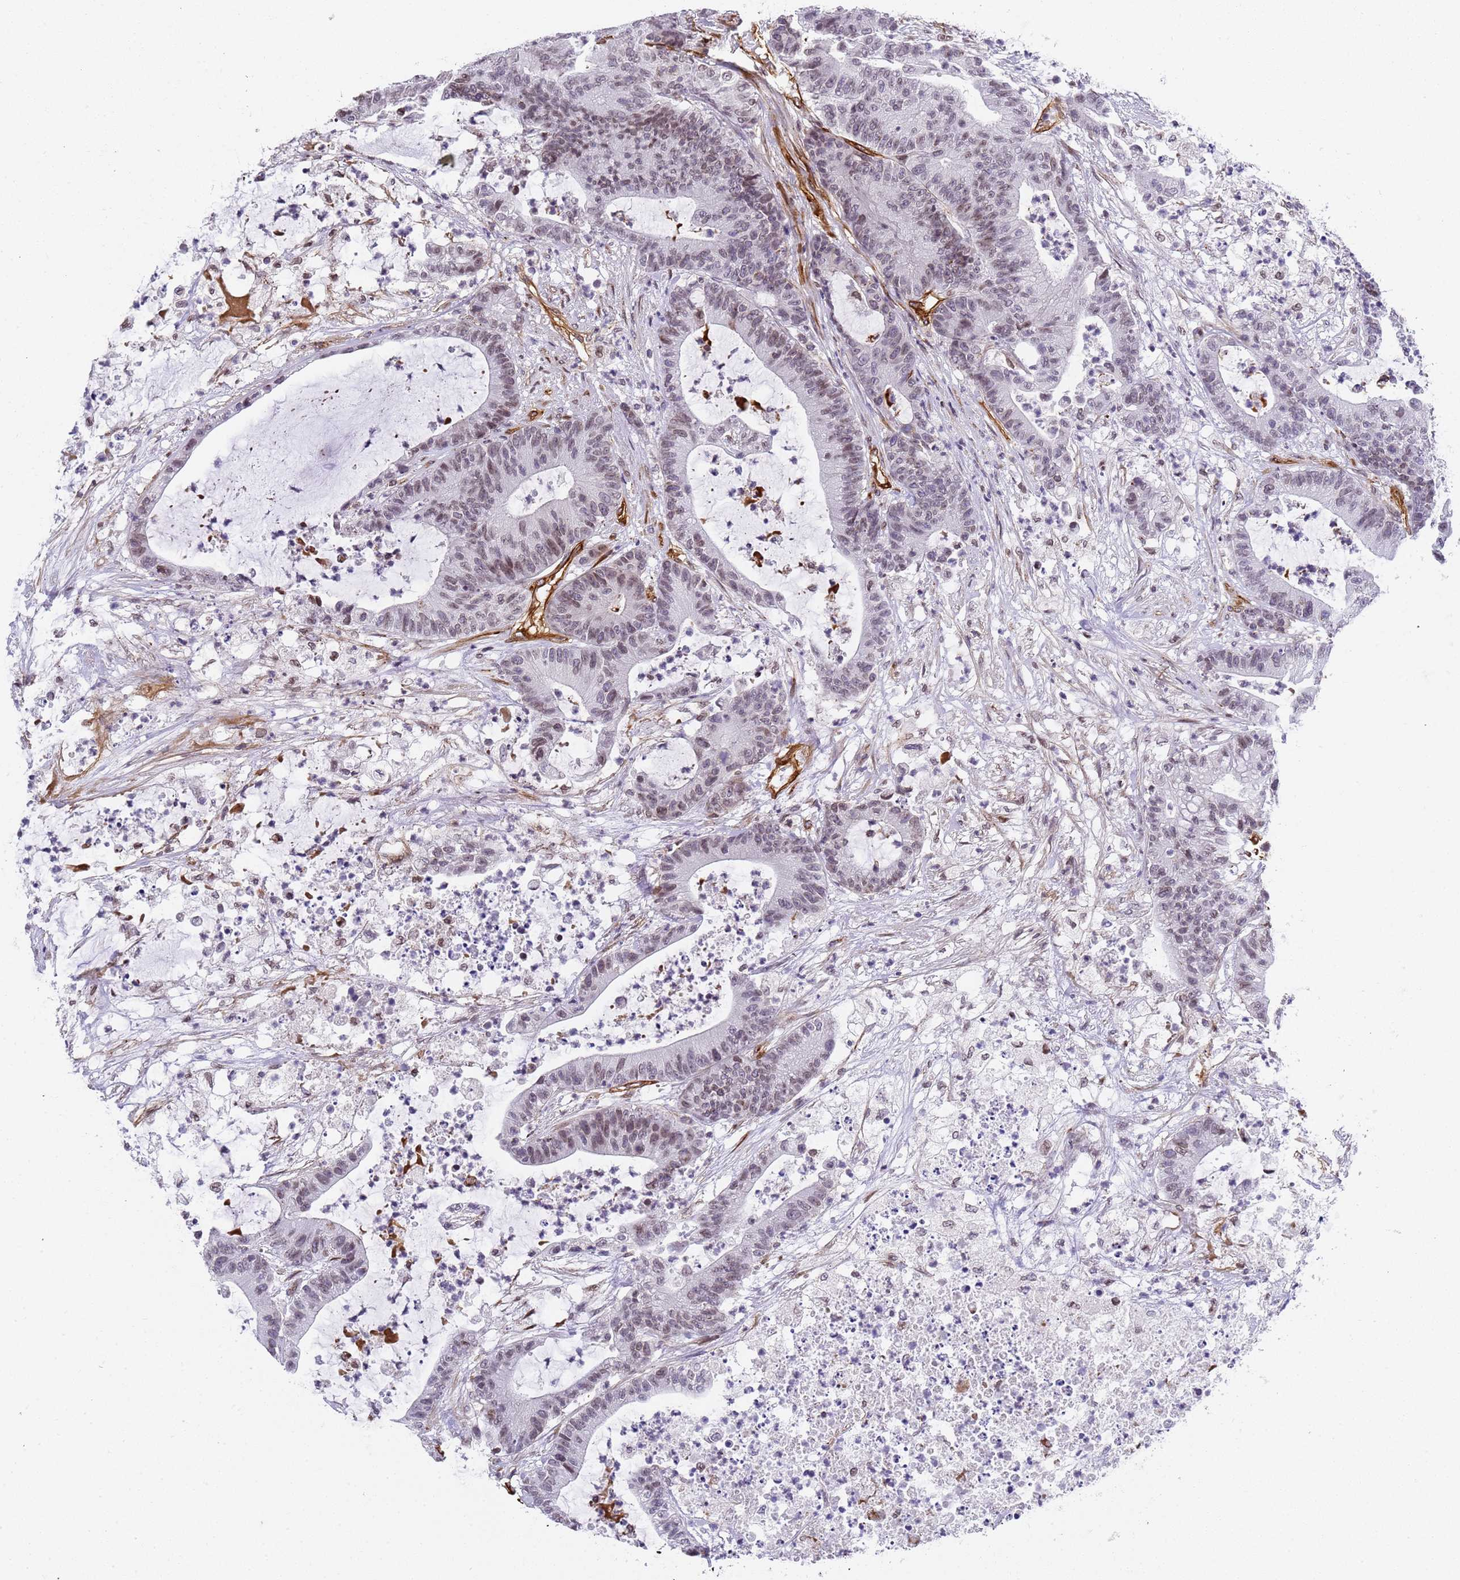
{"staining": {"intensity": "weak", "quantity": "<25%", "location": "nuclear"}, "tissue": "colorectal cancer", "cell_type": "Tumor cells", "image_type": "cancer", "snomed": [{"axis": "morphology", "description": "Adenocarcinoma, NOS"}, {"axis": "topography", "description": "Colon"}], "caption": "An IHC photomicrograph of adenocarcinoma (colorectal) is shown. There is no staining in tumor cells of adenocarcinoma (colorectal).", "gene": "IGFBP7", "patient": {"sex": "female", "age": 84}}